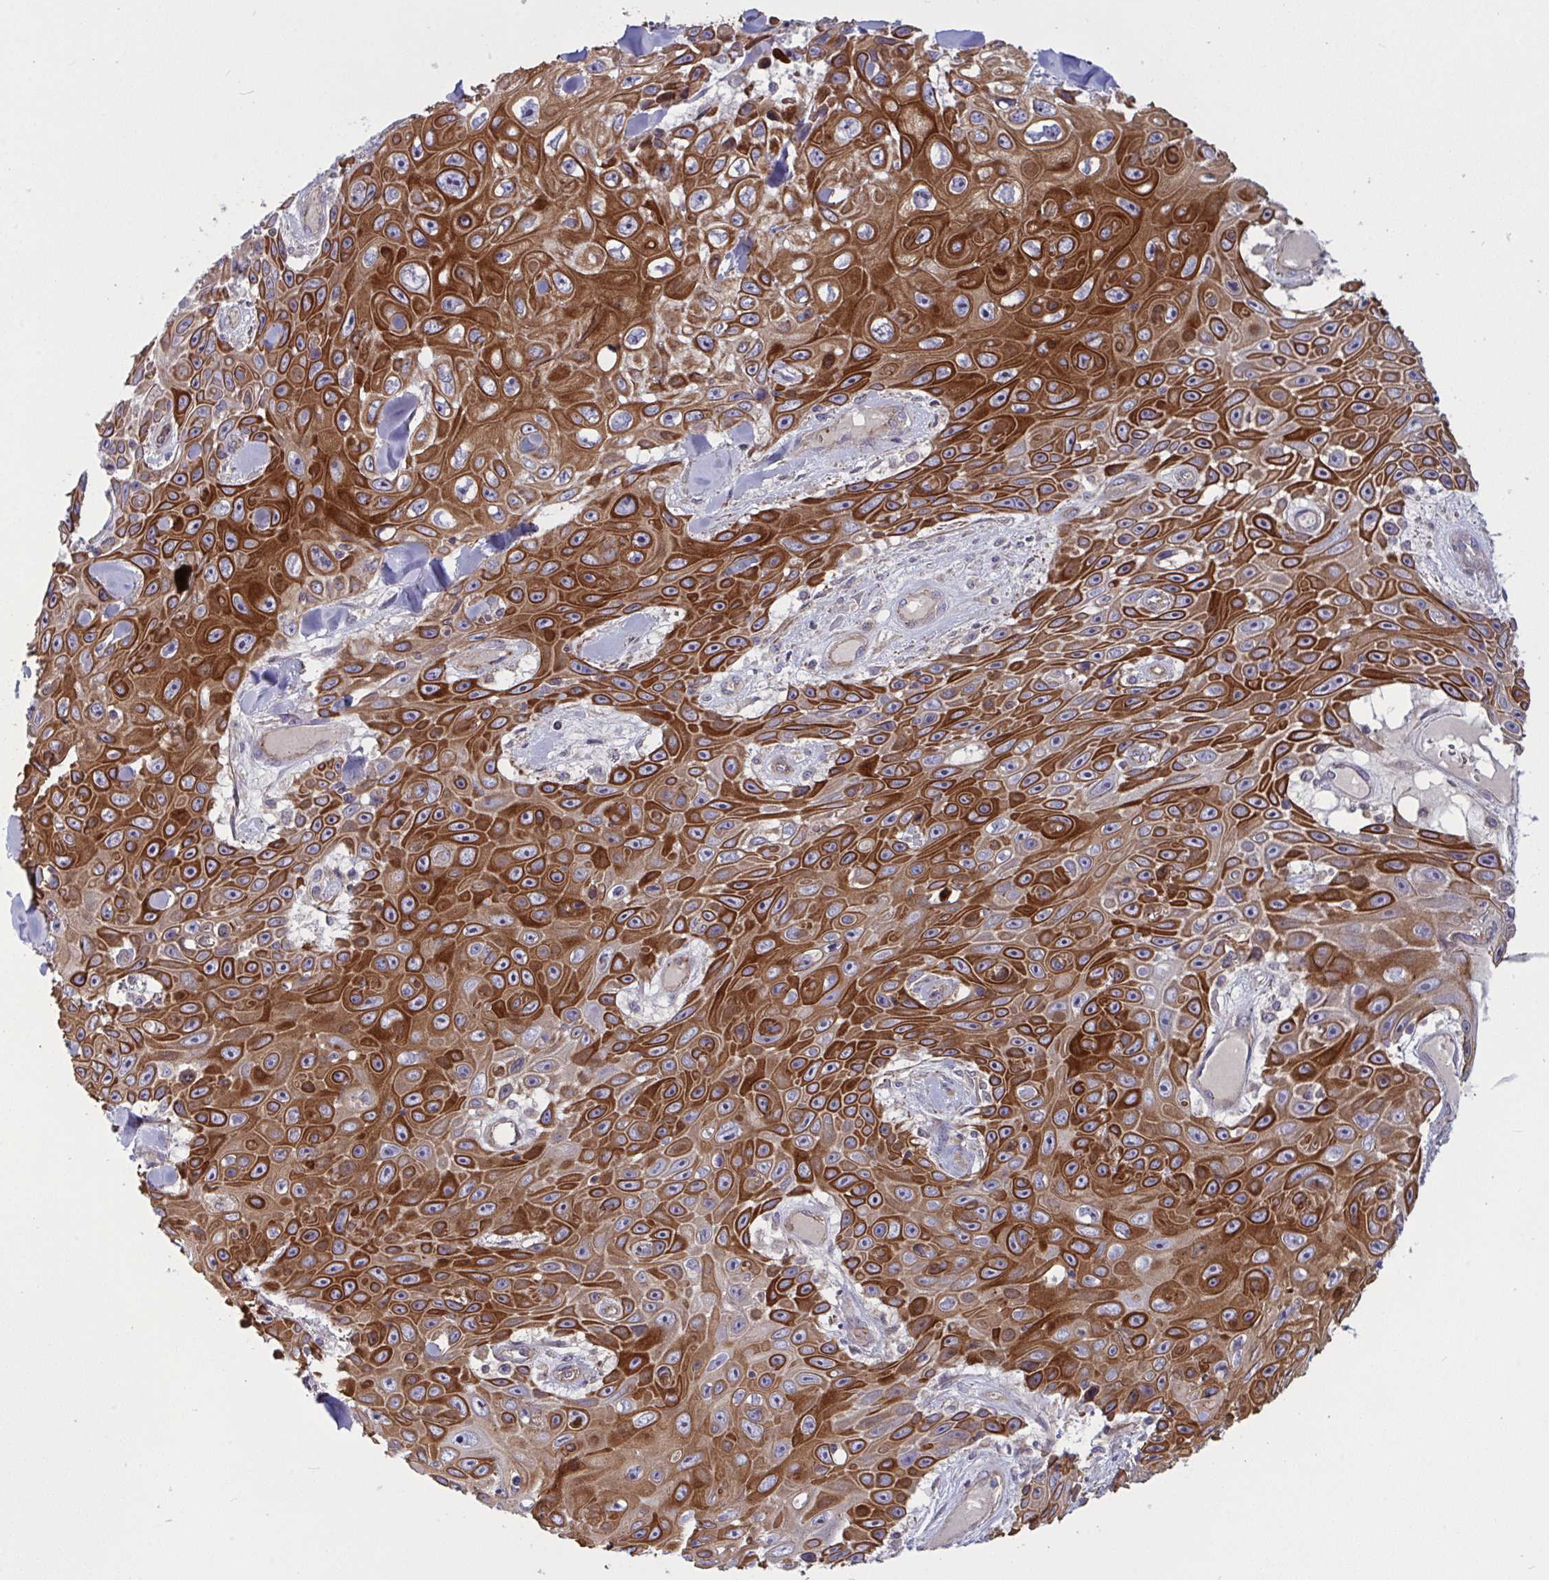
{"staining": {"intensity": "strong", "quantity": ">75%", "location": "cytoplasmic/membranous"}, "tissue": "skin cancer", "cell_type": "Tumor cells", "image_type": "cancer", "snomed": [{"axis": "morphology", "description": "Squamous cell carcinoma, NOS"}, {"axis": "topography", "description": "Skin"}], "caption": "Tumor cells show strong cytoplasmic/membranous expression in about >75% of cells in skin cancer (squamous cell carcinoma). The staining is performed using DAB (3,3'-diaminobenzidine) brown chromogen to label protein expression. The nuclei are counter-stained blue using hematoxylin.", "gene": "TANK", "patient": {"sex": "male", "age": 82}}